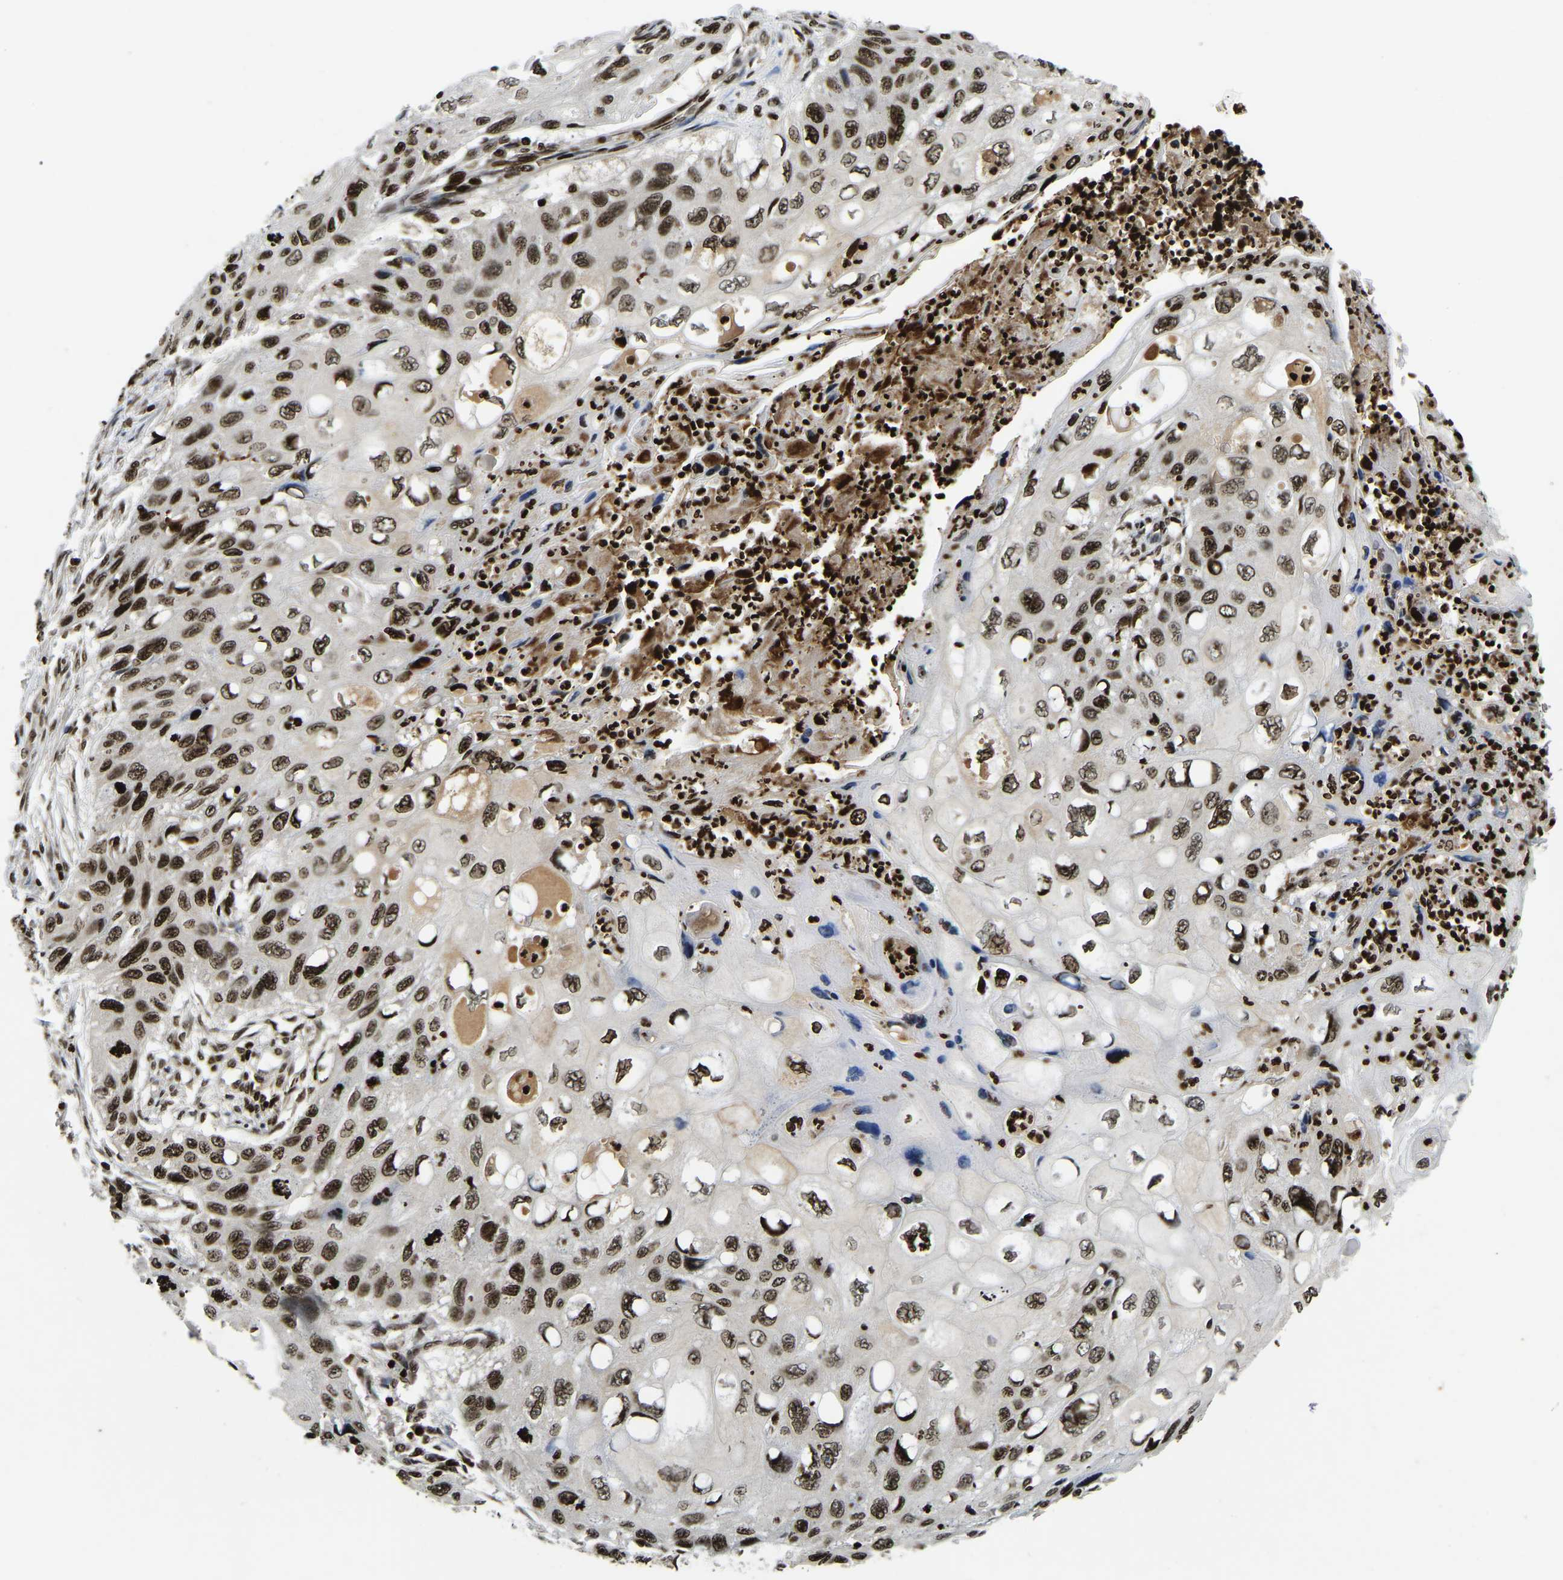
{"staining": {"intensity": "strong", "quantity": ">75%", "location": "nuclear"}, "tissue": "cervical cancer", "cell_type": "Tumor cells", "image_type": "cancer", "snomed": [{"axis": "morphology", "description": "Squamous cell carcinoma, NOS"}, {"axis": "topography", "description": "Cervix"}], "caption": "Human cervical cancer stained for a protein (brown) shows strong nuclear positive positivity in about >75% of tumor cells.", "gene": "LRRC61", "patient": {"sex": "female", "age": 70}}